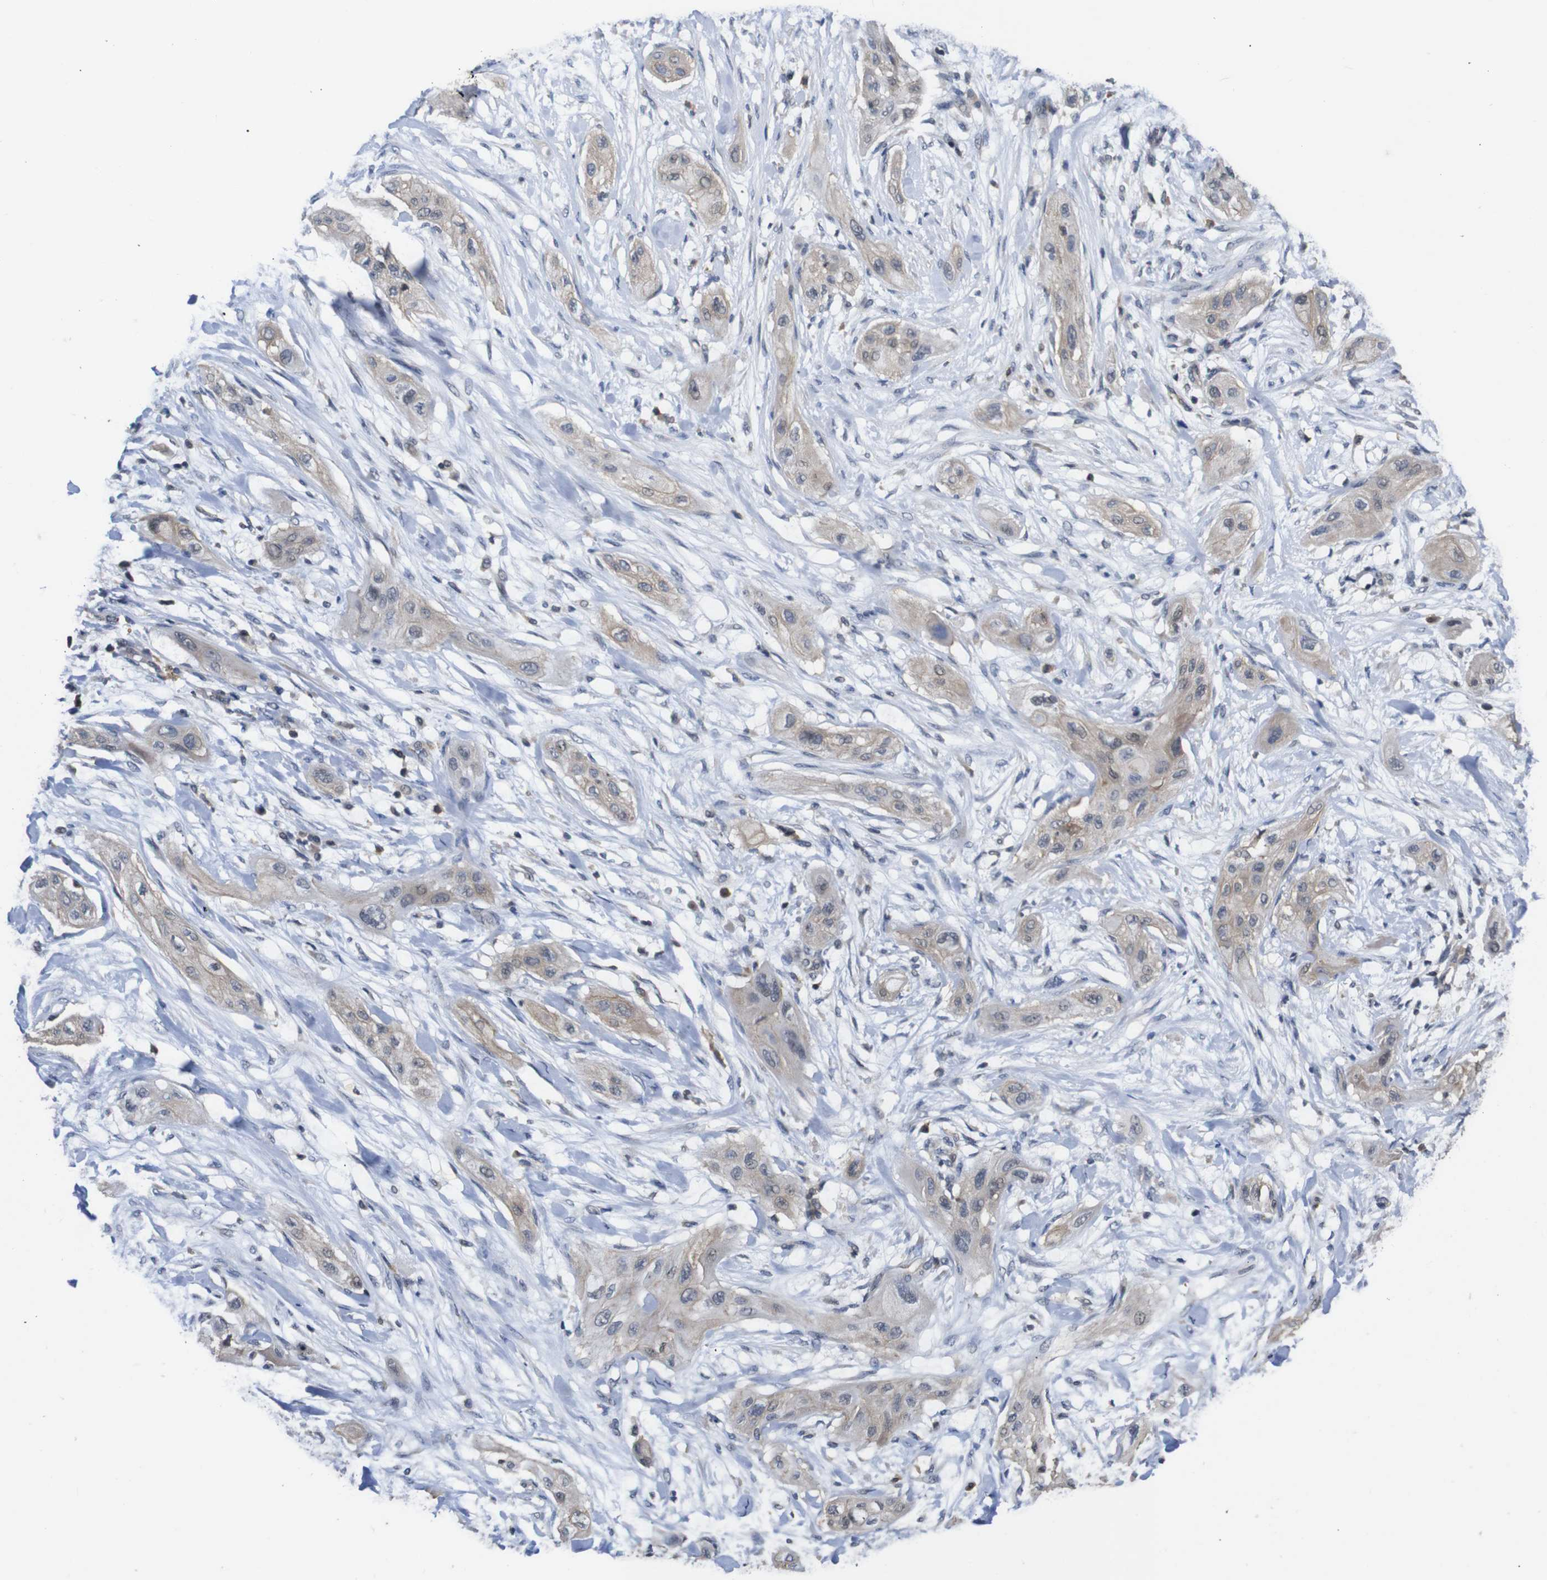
{"staining": {"intensity": "weak", "quantity": ">75%", "location": "cytoplasmic/membranous"}, "tissue": "lung cancer", "cell_type": "Tumor cells", "image_type": "cancer", "snomed": [{"axis": "morphology", "description": "Squamous cell carcinoma, NOS"}, {"axis": "topography", "description": "Lung"}], "caption": "Protein analysis of lung squamous cell carcinoma tissue exhibits weak cytoplasmic/membranous staining in approximately >75% of tumor cells.", "gene": "BRWD3", "patient": {"sex": "female", "age": 47}}